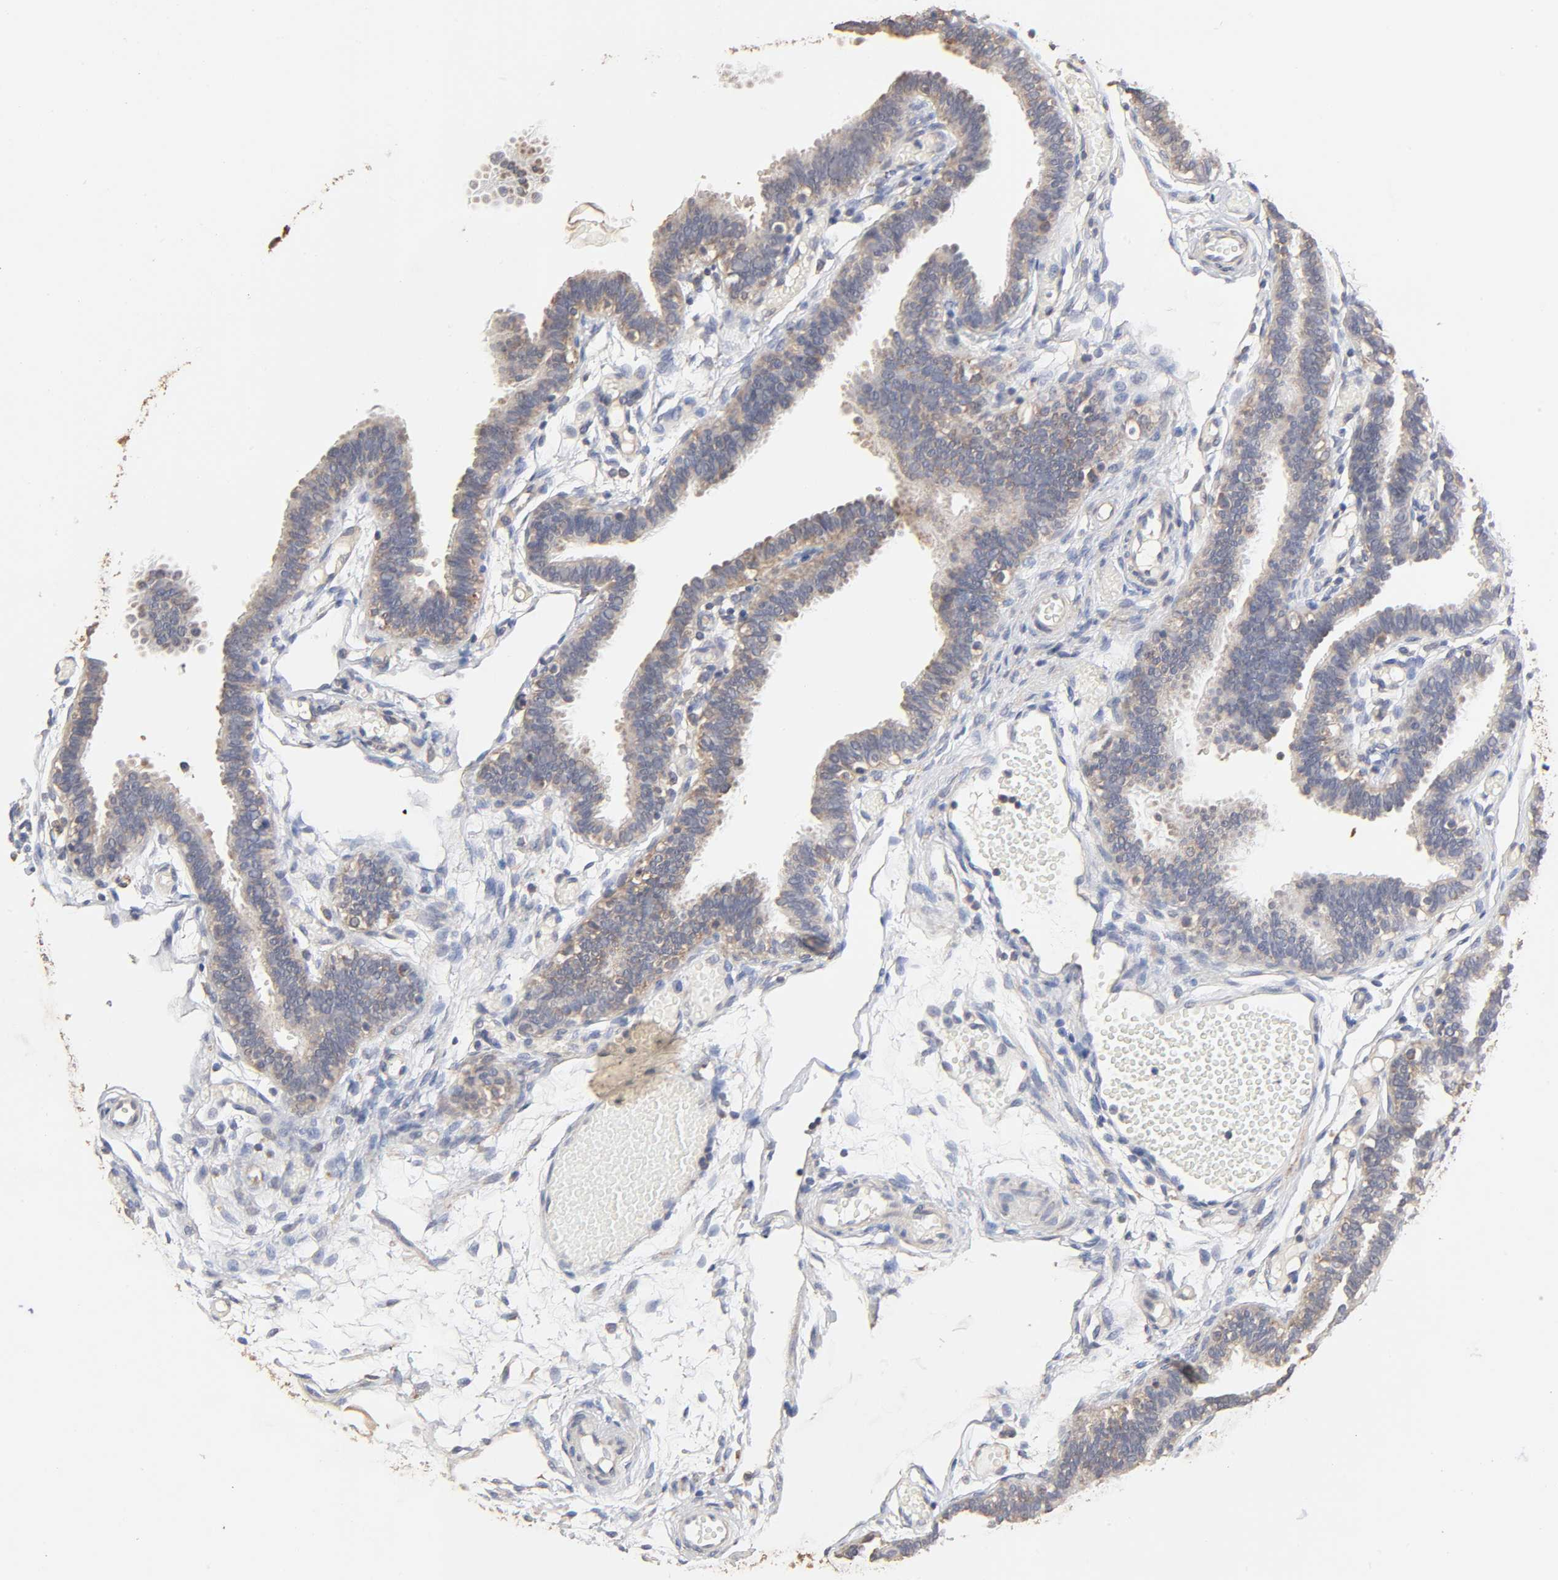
{"staining": {"intensity": "moderate", "quantity": "25%-75%", "location": "cytoplasmic/membranous"}, "tissue": "fallopian tube", "cell_type": "Glandular cells", "image_type": "normal", "snomed": [{"axis": "morphology", "description": "Normal tissue, NOS"}, {"axis": "topography", "description": "Fallopian tube"}], "caption": "Immunohistochemical staining of benign fallopian tube reveals 25%-75% levels of moderate cytoplasmic/membranous protein staining in approximately 25%-75% of glandular cells.", "gene": "CYCS", "patient": {"sex": "female", "age": 29}}